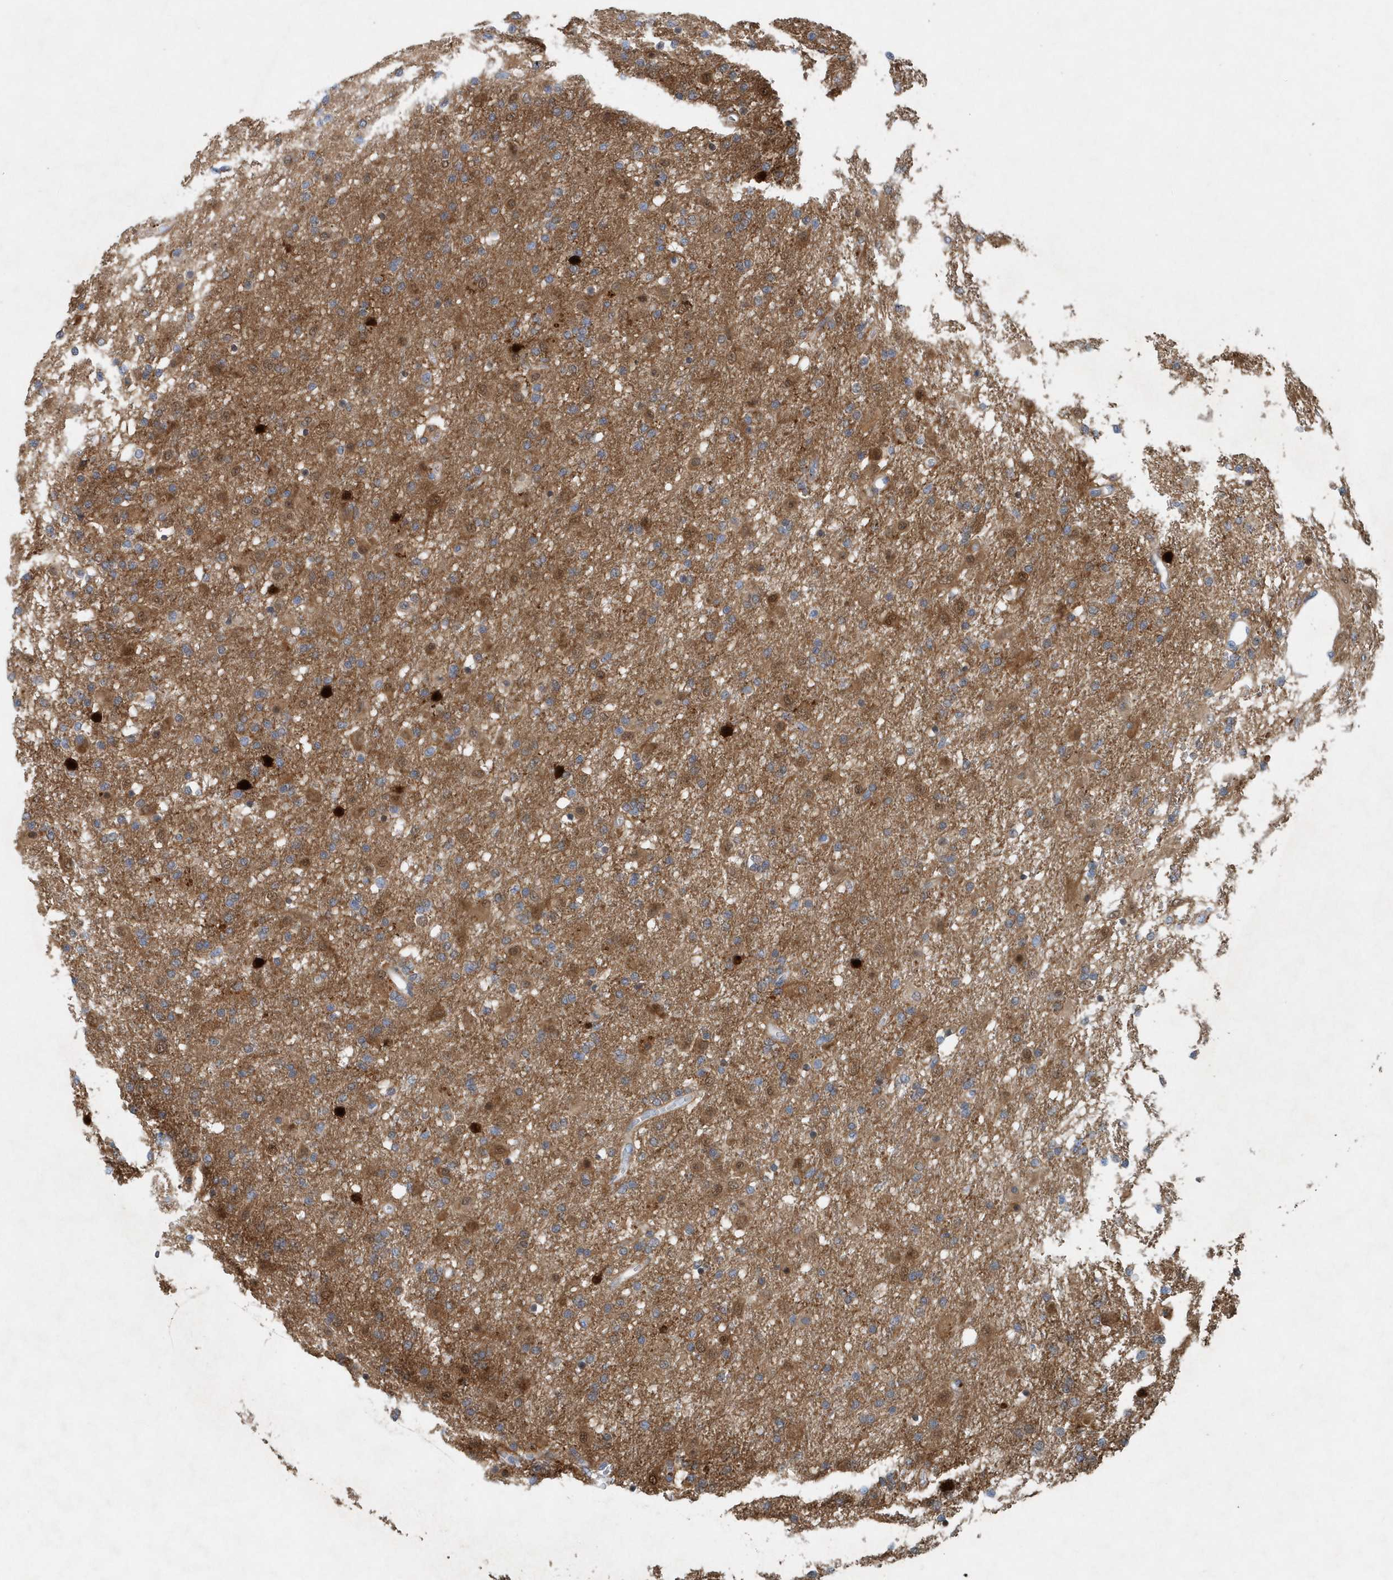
{"staining": {"intensity": "weak", "quantity": ">75%", "location": "cytoplasmic/membranous"}, "tissue": "glioma", "cell_type": "Tumor cells", "image_type": "cancer", "snomed": [{"axis": "morphology", "description": "Glioma, malignant, Low grade"}, {"axis": "topography", "description": "Brain"}], "caption": "Immunohistochemical staining of glioma displays low levels of weak cytoplasmic/membranous protein positivity in approximately >75% of tumor cells.", "gene": "PFN2", "patient": {"sex": "male", "age": 65}}